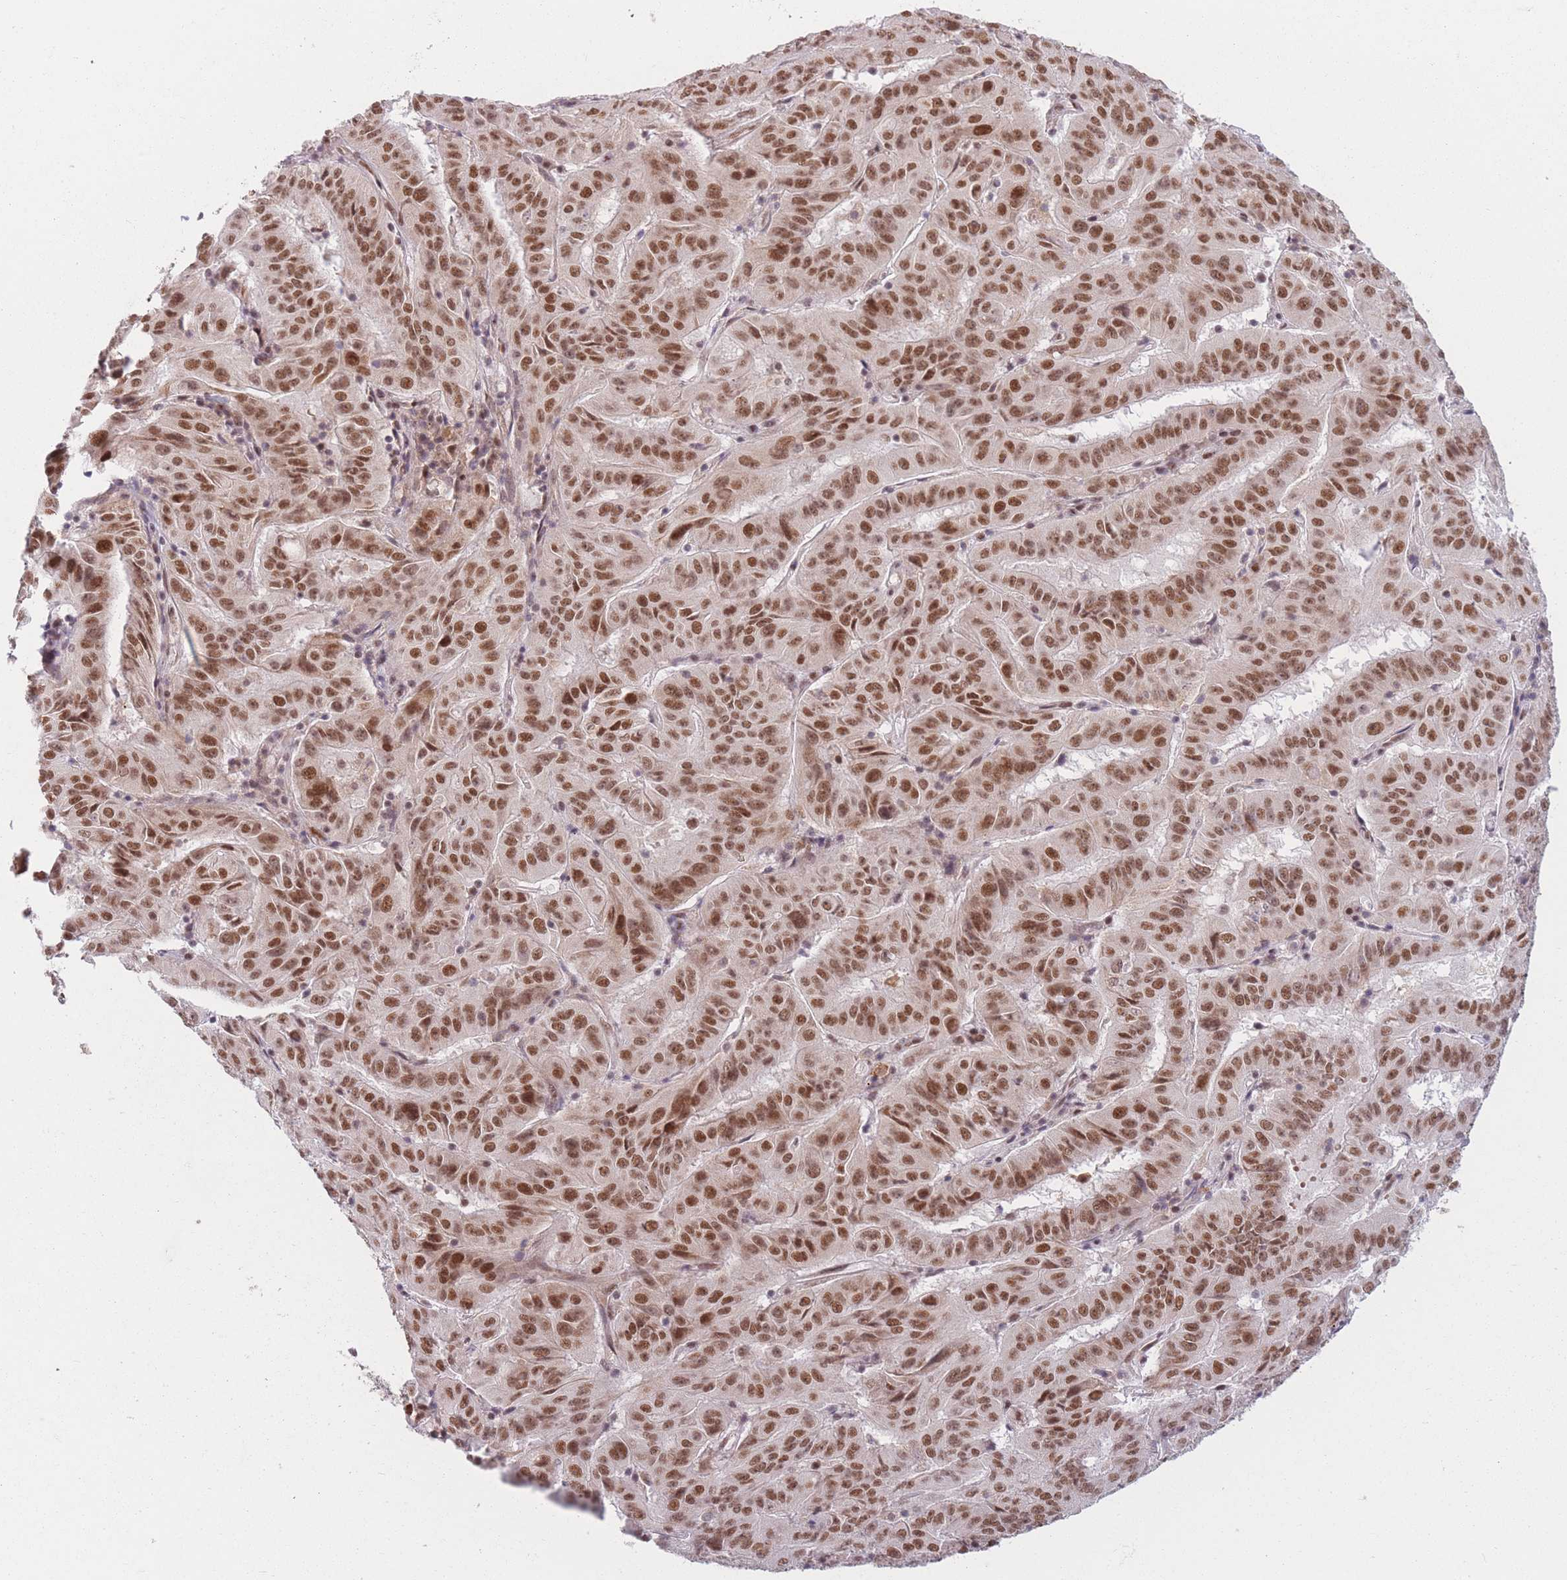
{"staining": {"intensity": "moderate", "quantity": ">75%", "location": "nuclear"}, "tissue": "pancreatic cancer", "cell_type": "Tumor cells", "image_type": "cancer", "snomed": [{"axis": "morphology", "description": "Adenocarcinoma, NOS"}, {"axis": "topography", "description": "Pancreas"}], "caption": "This micrograph displays pancreatic adenocarcinoma stained with IHC to label a protein in brown. The nuclear of tumor cells show moderate positivity for the protein. Nuclei are counter-stained blue.", "gene": "SUPT6H", "patient": {"sex": "male", "age": 63}}